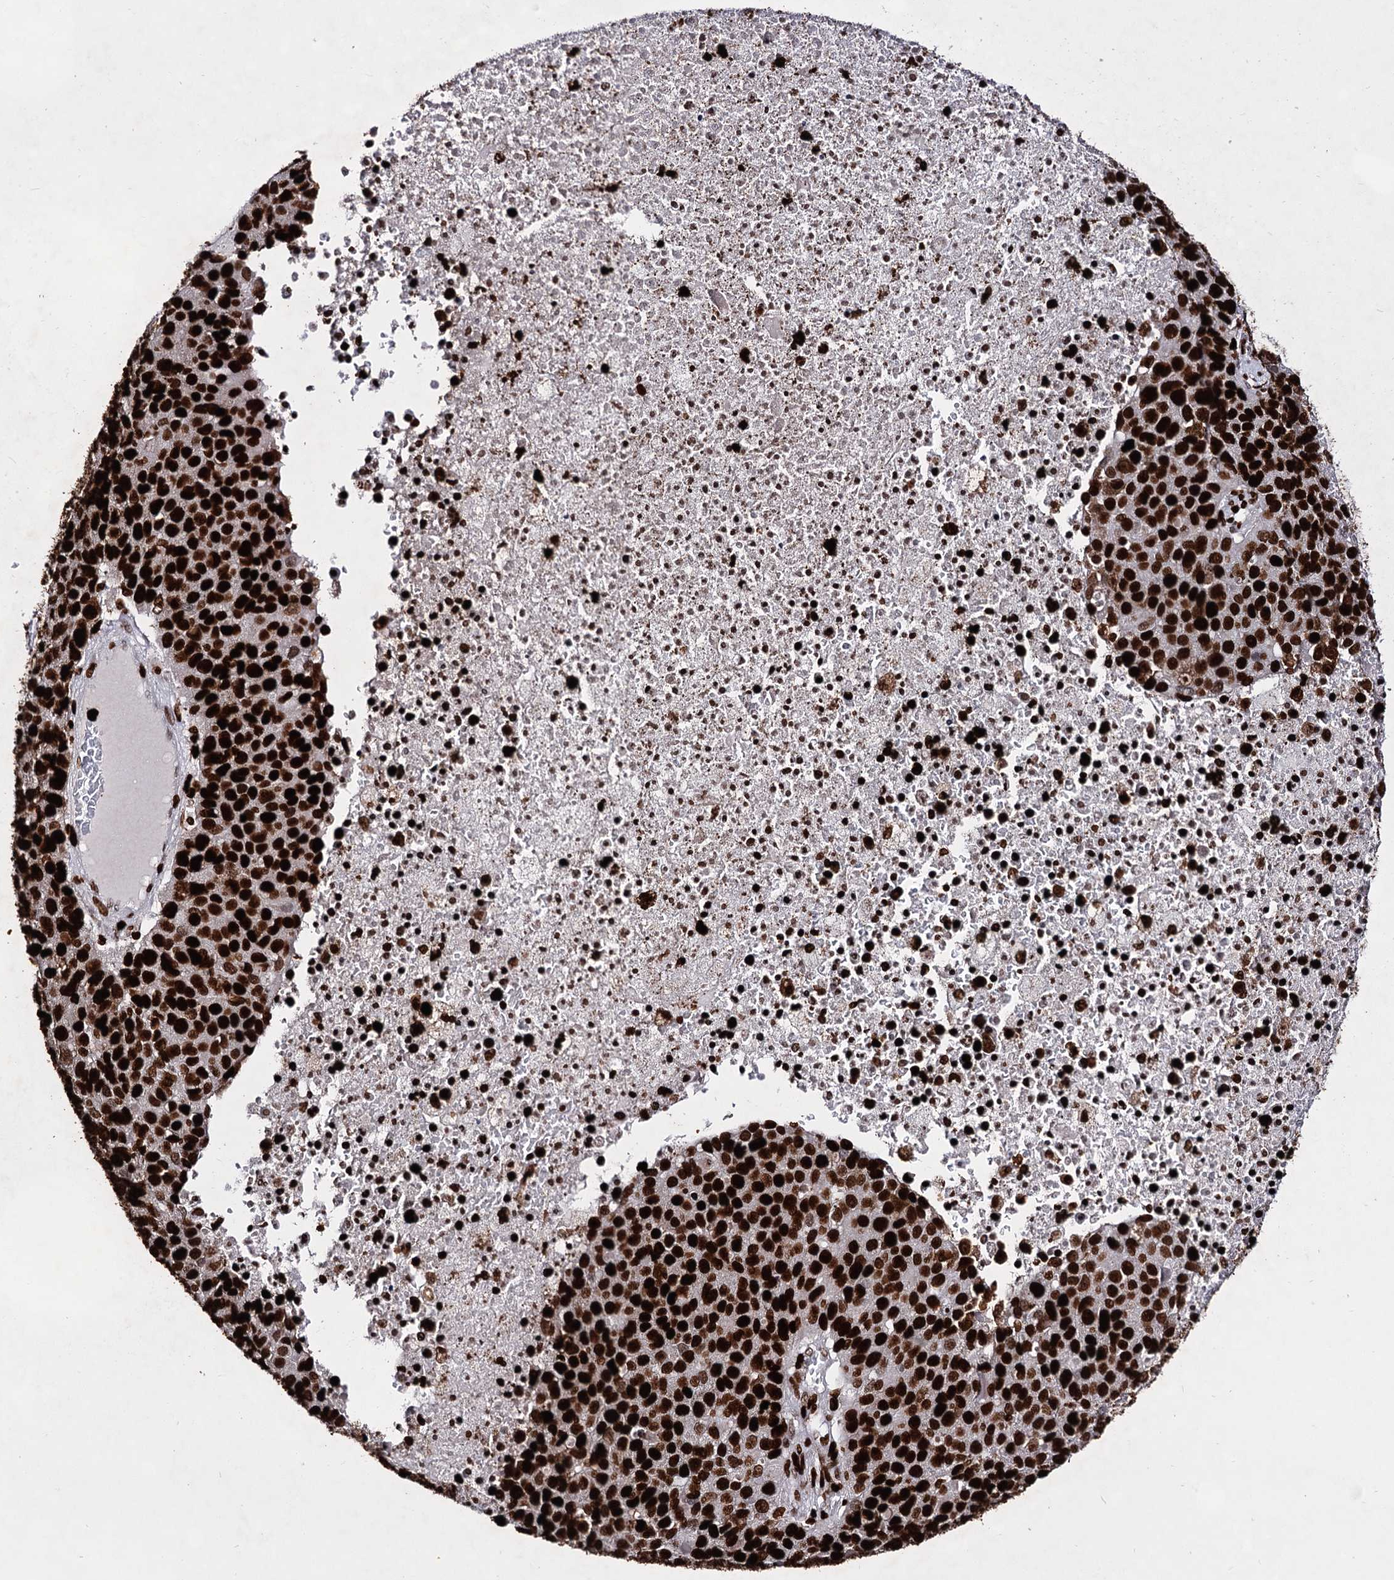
{"staining": {"intensity": "strong", "quantity": ">75%", "location": "nuclear"}, "tissue": "pancreatic cancer", "cell_type": "Tumor cells", "image_type": "cancer", "snomed": [{"axis": "morphology", "description": "Adenocarcinoma, NOS"}, {"axis": "topography", "description": "Pancreas"}], "caption": "Immunohistochemical staining of human pancreatic adenocarcinoma exhibits strong nuclear protein expression in about >75% of tumor cells.", "gene": "HMGB2", "patient": {"sex": "female", "age": 61}}